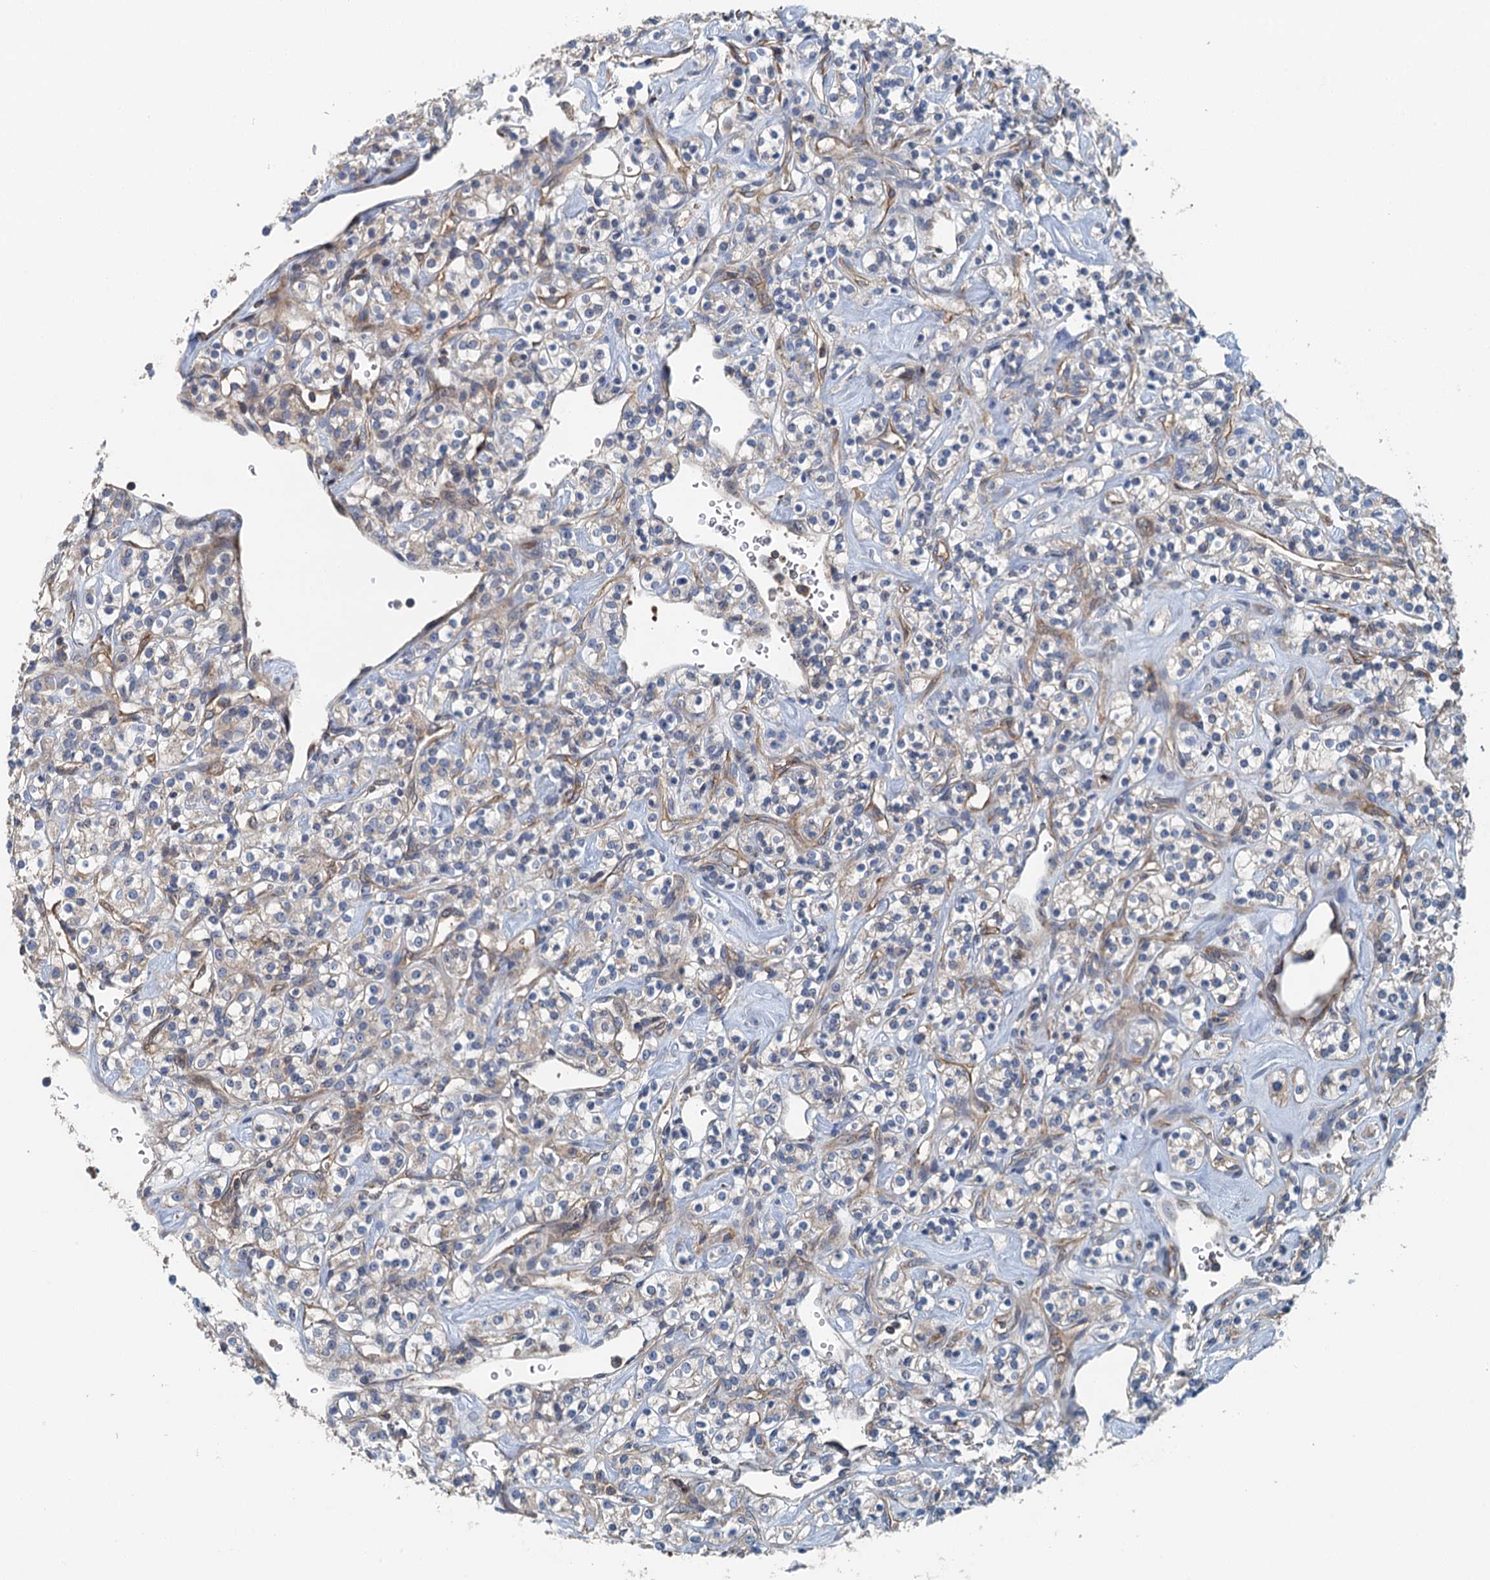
{"staining": {"intensity": "negative", "quantity": "none", "location": "none"}, "tissue": "renal cancer", "cell_type": "Tumor cells", "image_type": "cancer", "snomed": [{"axis": "morphology", "description": "Adenocarcinoma, NOS"}, {"axis": "topography", "description": "Kidney"}], "caption": "Immunohistochemistry (IHC) of human adenocarcinoma (renal) reveals no positivity in tumor cells.", "gene": "PPP1R14D", "patient": {"sex": "male", "age": 77}}